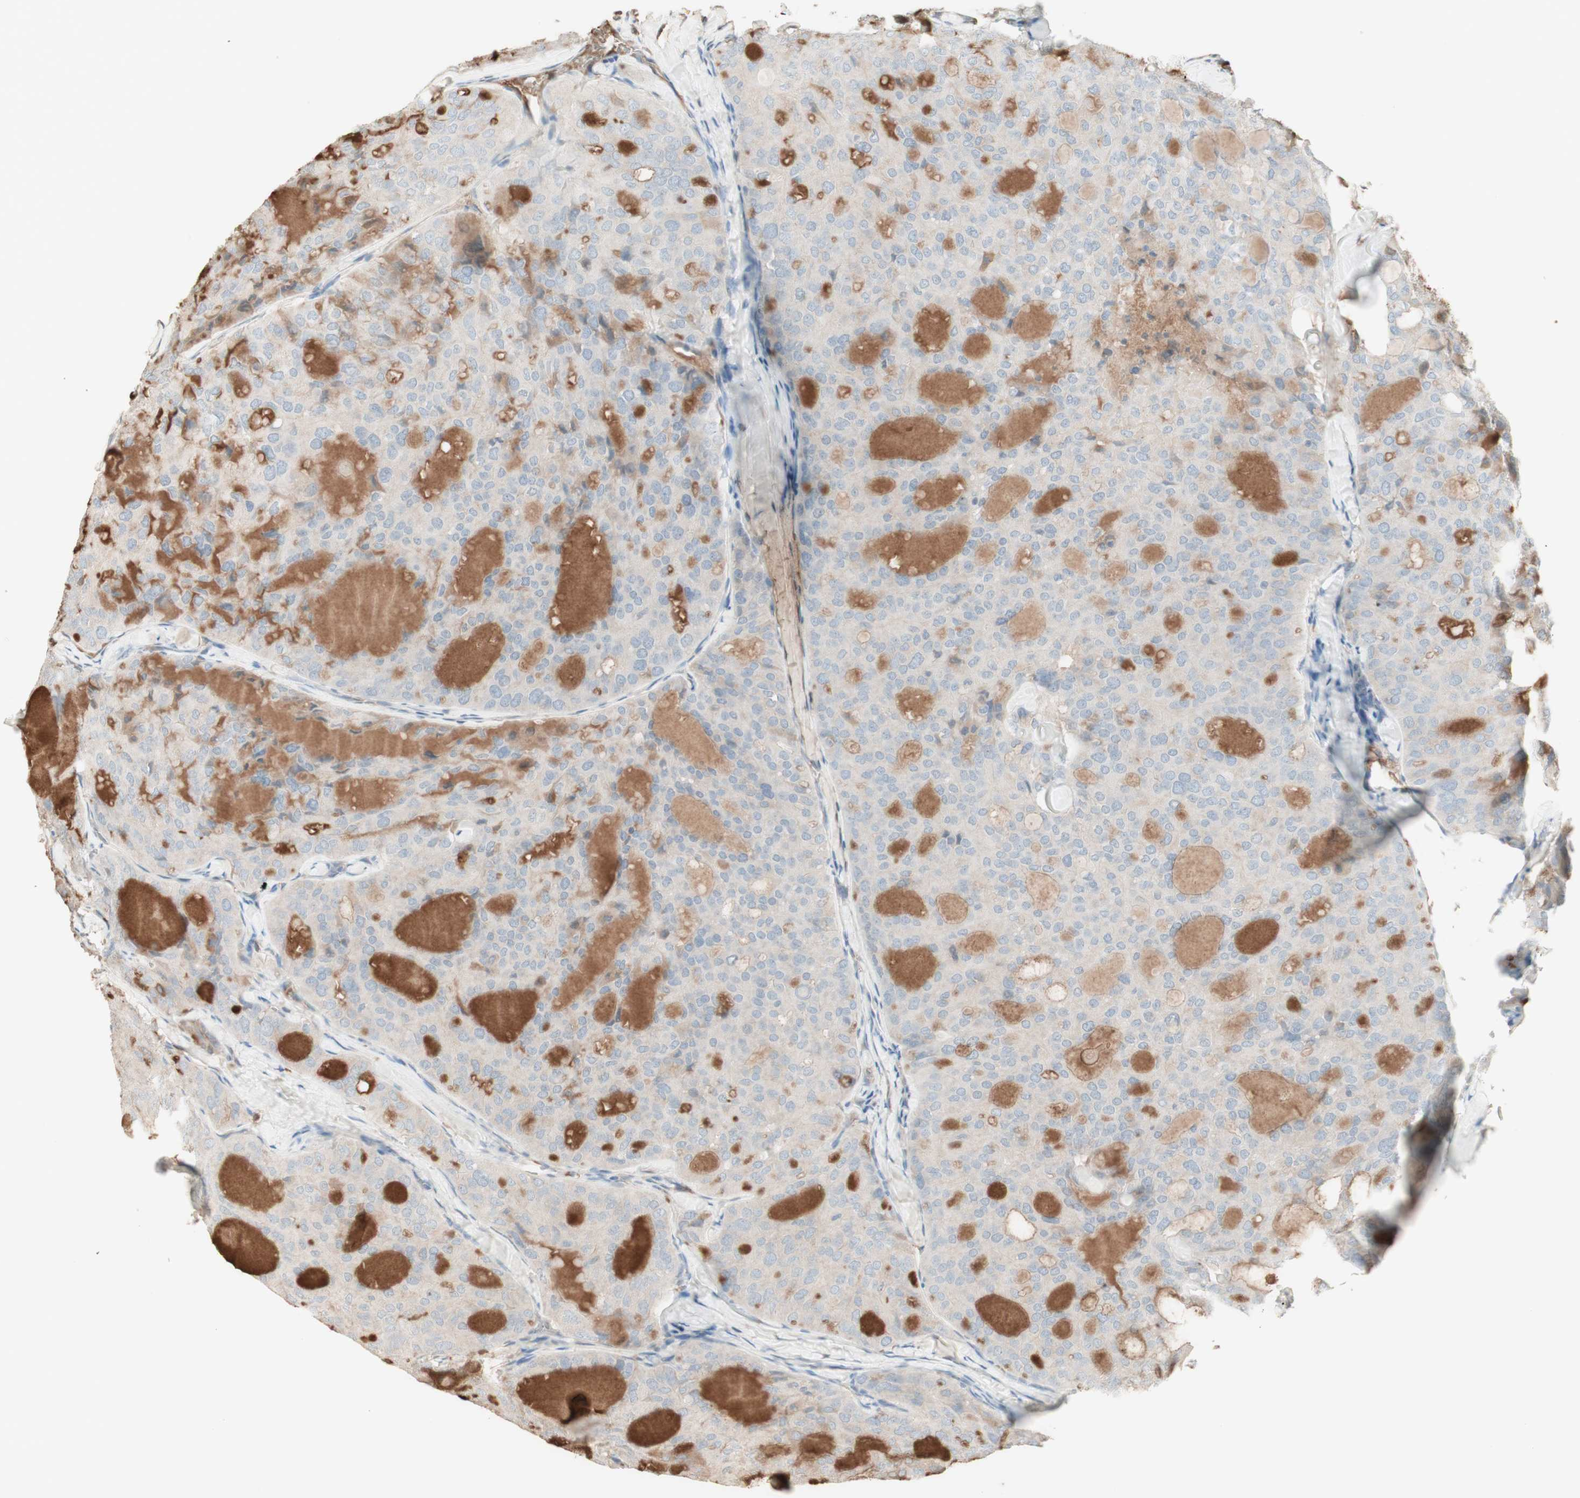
{"staining": {"intensity": "negative", "quantity": "none", "location": "none"}, "tissue": "thyroid cancer", "cell_type": "Tumor cells", "image_type": "cancer", "snomed": [{"axis": "morphology", "description": "Follicular adenoma carcinoma, NOS"}, {"axis": "topography", "description": "Thyroid gland"}], "caption": "Tumor cells show no significant protein staining in thyroid follicular adenoma carcinoma.", "gene": "IFNG", "patient": {"sex": "male", "age": 75}}